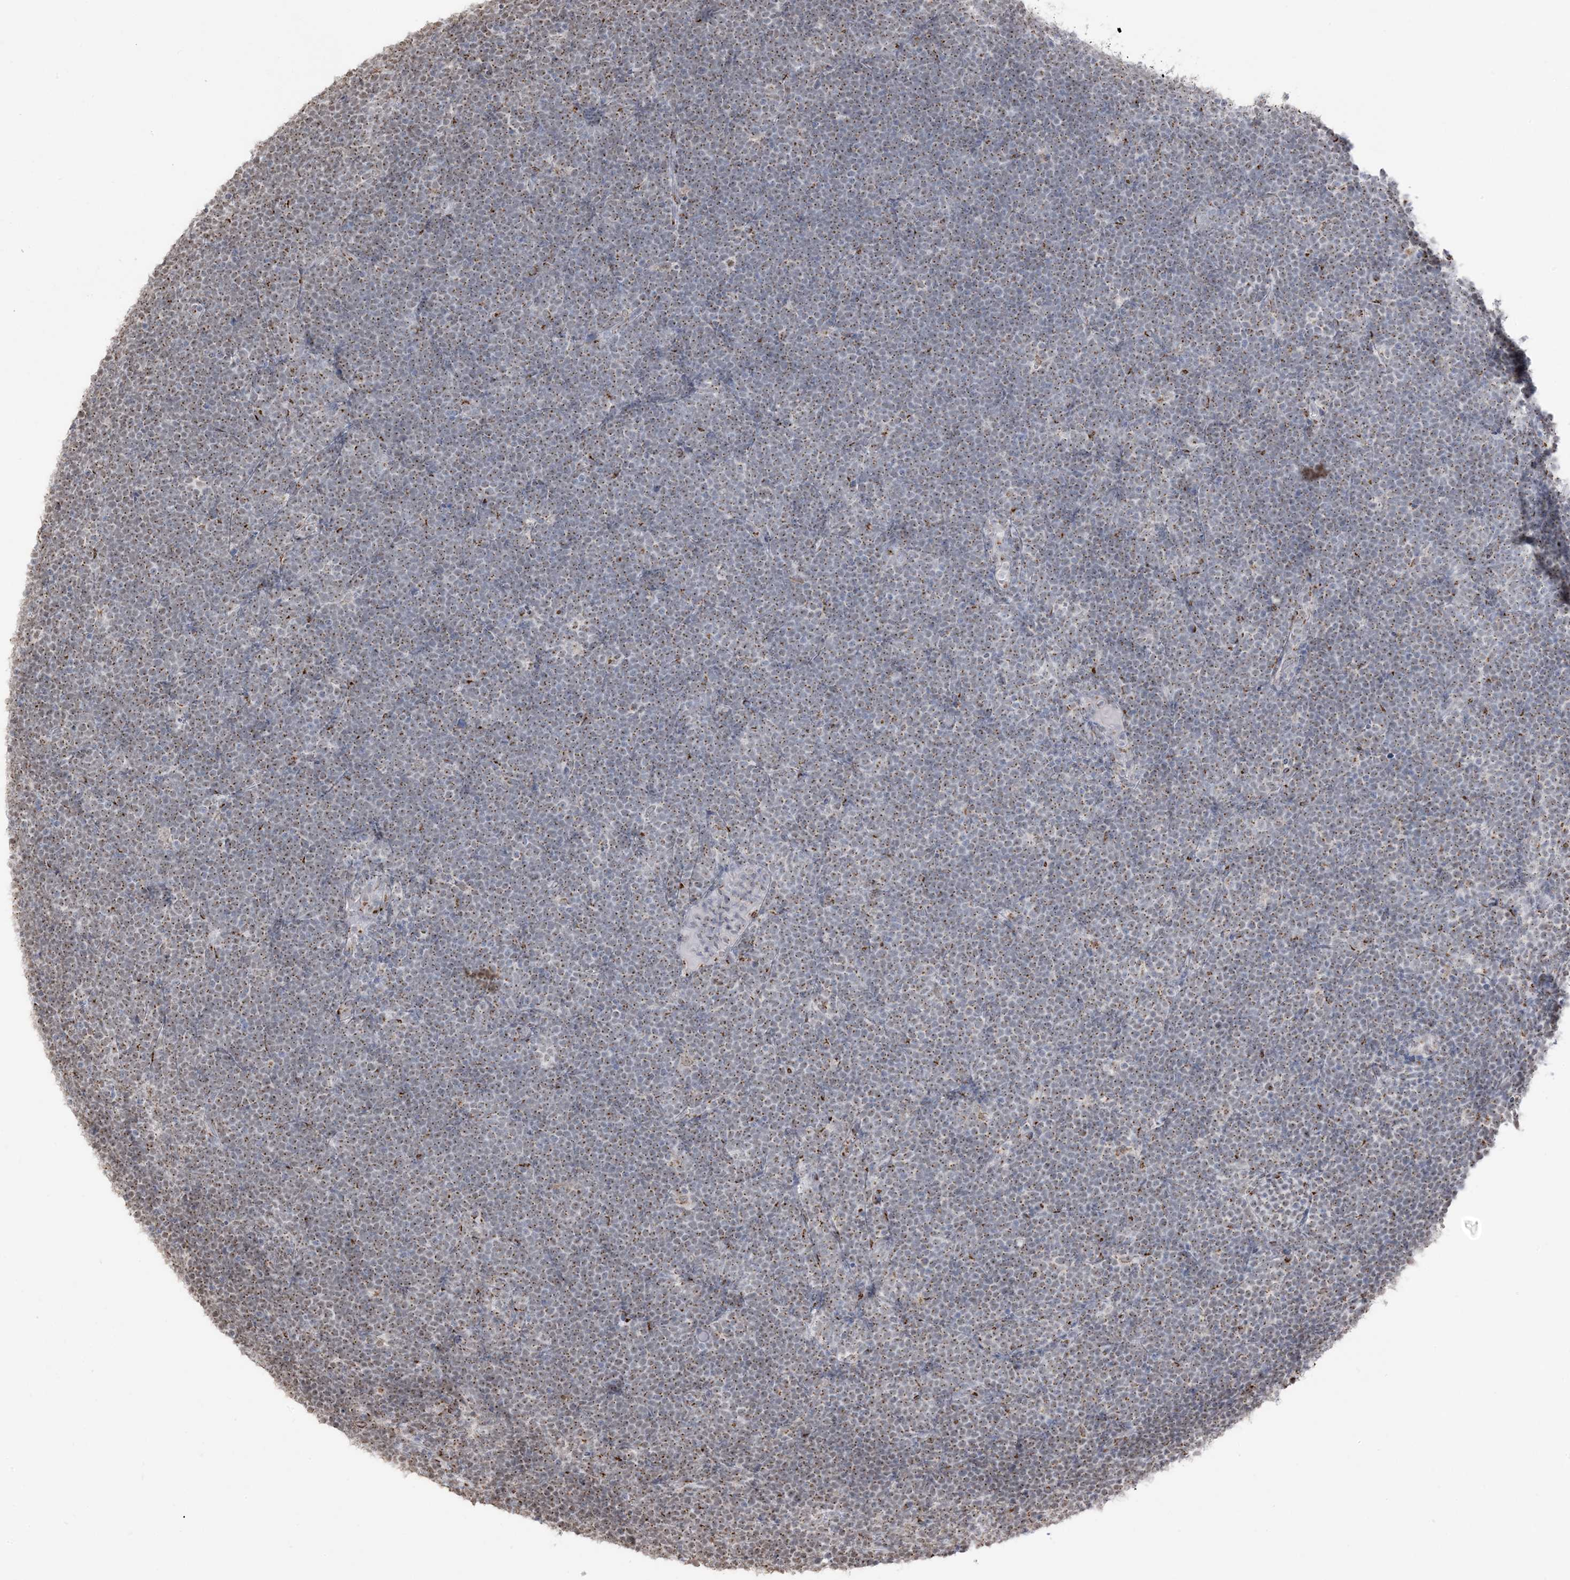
{"staining": {"intensity": "moderate", "quantity": "25%-75%", "location": "cytoplasmic/membranous"}, "tissue": "lymphoma", "cell_type": "Tumor cells", "image_type": "cancer", "snomed": [{"axis": "morphology", "description": "Malignant lymphoma, non-Hodgkin's type, High grade"}, {"axis": "topography", "description": "Lymph node"}], "caption": "Human lymphoma stained with a brown dye shows moderate cytoplasmic/membranous positive positivity in about 25%-75% of tumor cells.", "gene": "GPR107", "patient": {"sex": "male", "age": 13}}